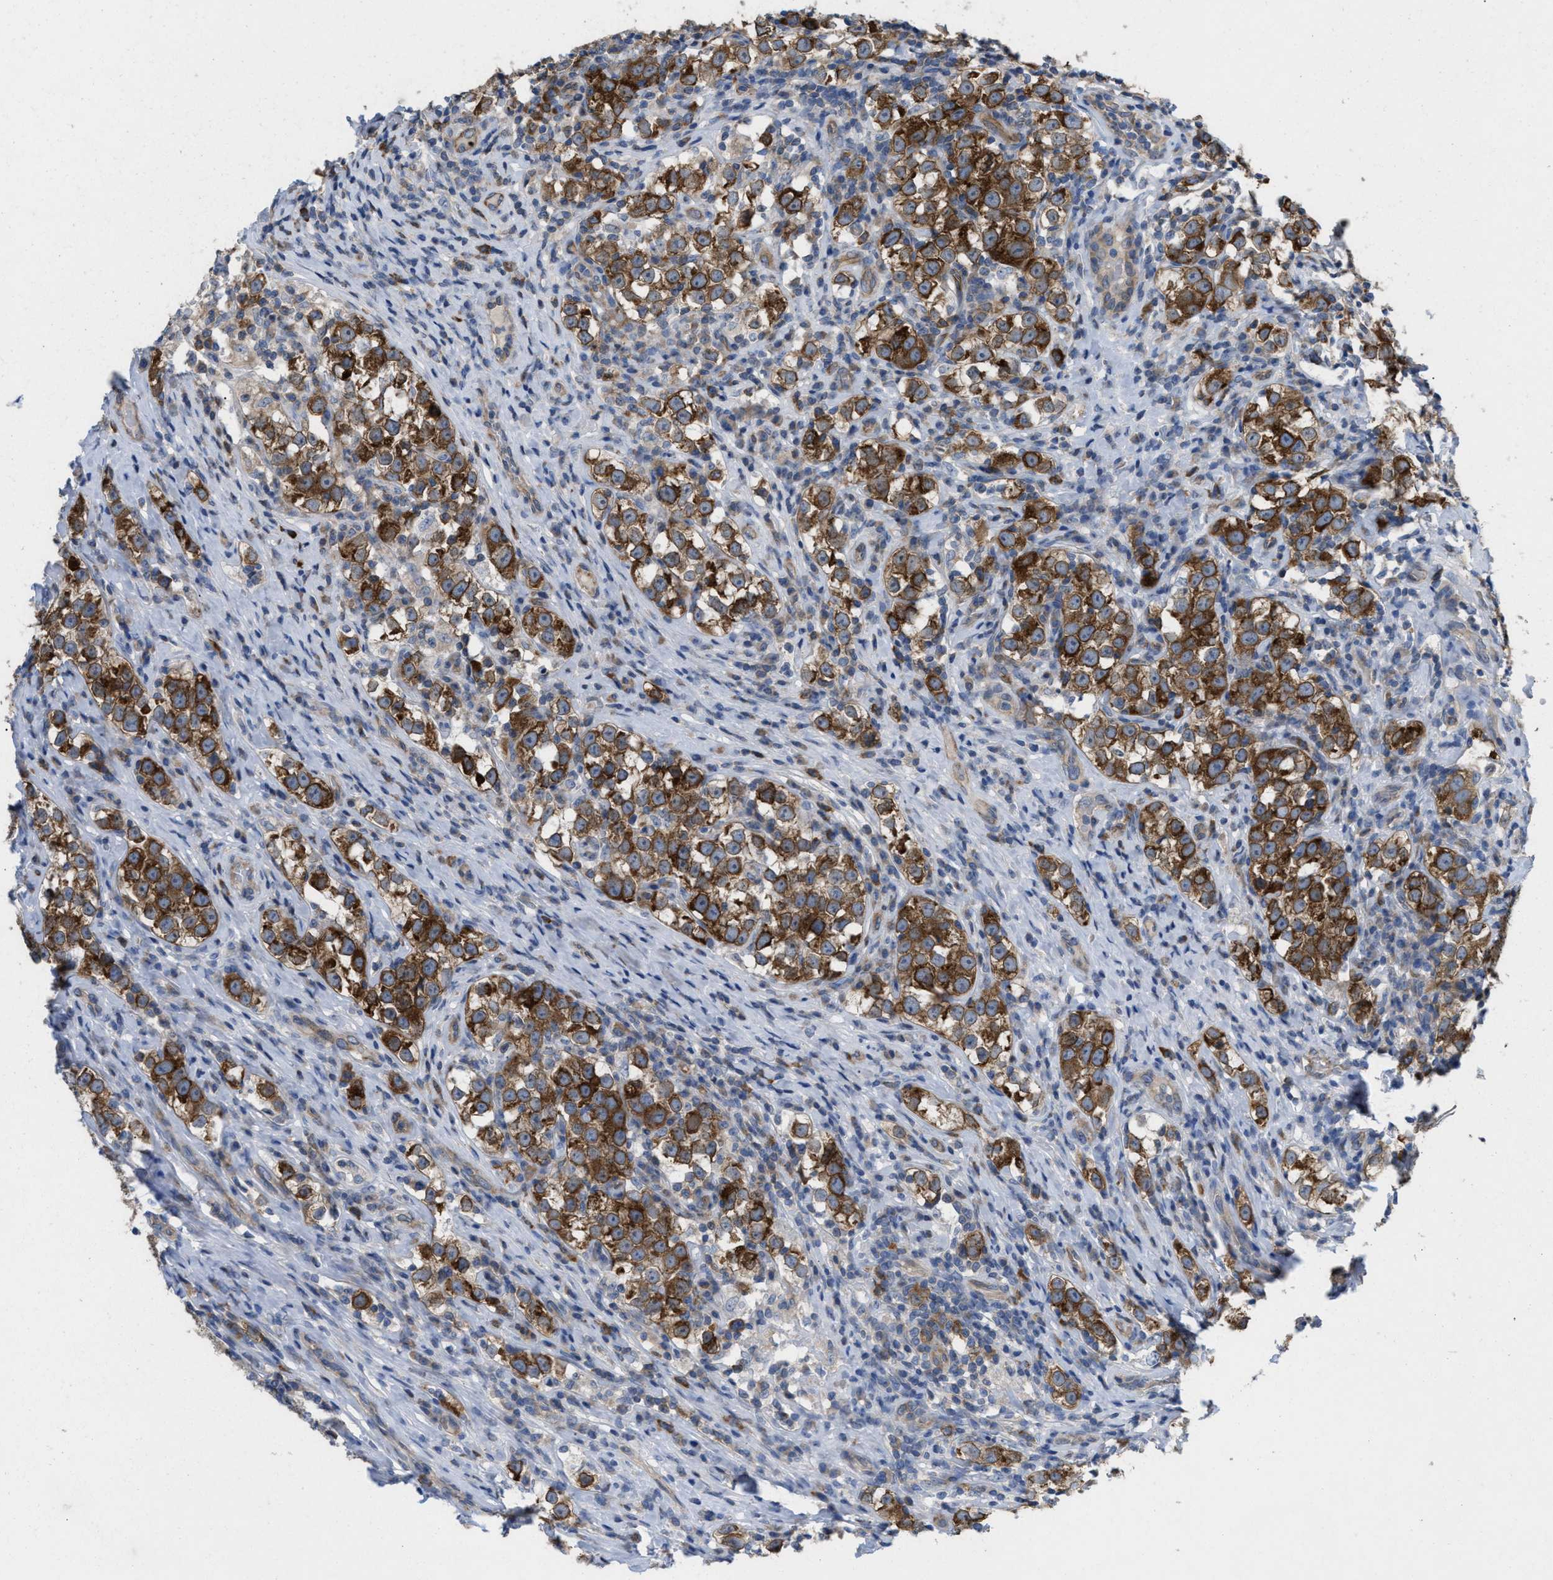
{"staining": {"intensity": "strong", "quantity": ">75%", "location": "cytoplasmic/membranous"}, "tissue": "testis cancer", "cell_type": "Tumor cells", "image_type": "cancer", "snomed": [{"axis": "morphology", "description": "Normal tissue, NOS"}, {"axis": "morphology", "description": "Seminoma, NOS"}, {"axis": "topography", "description": "Testis"}], "caption": "The histopathology image shows a brown stain indicating the presence of a protein in the cytoplasmic/membranous of tumor cells in testis cancer.", "gene": "UBAP2", "patient": {"sex": "male", "age": 43}}